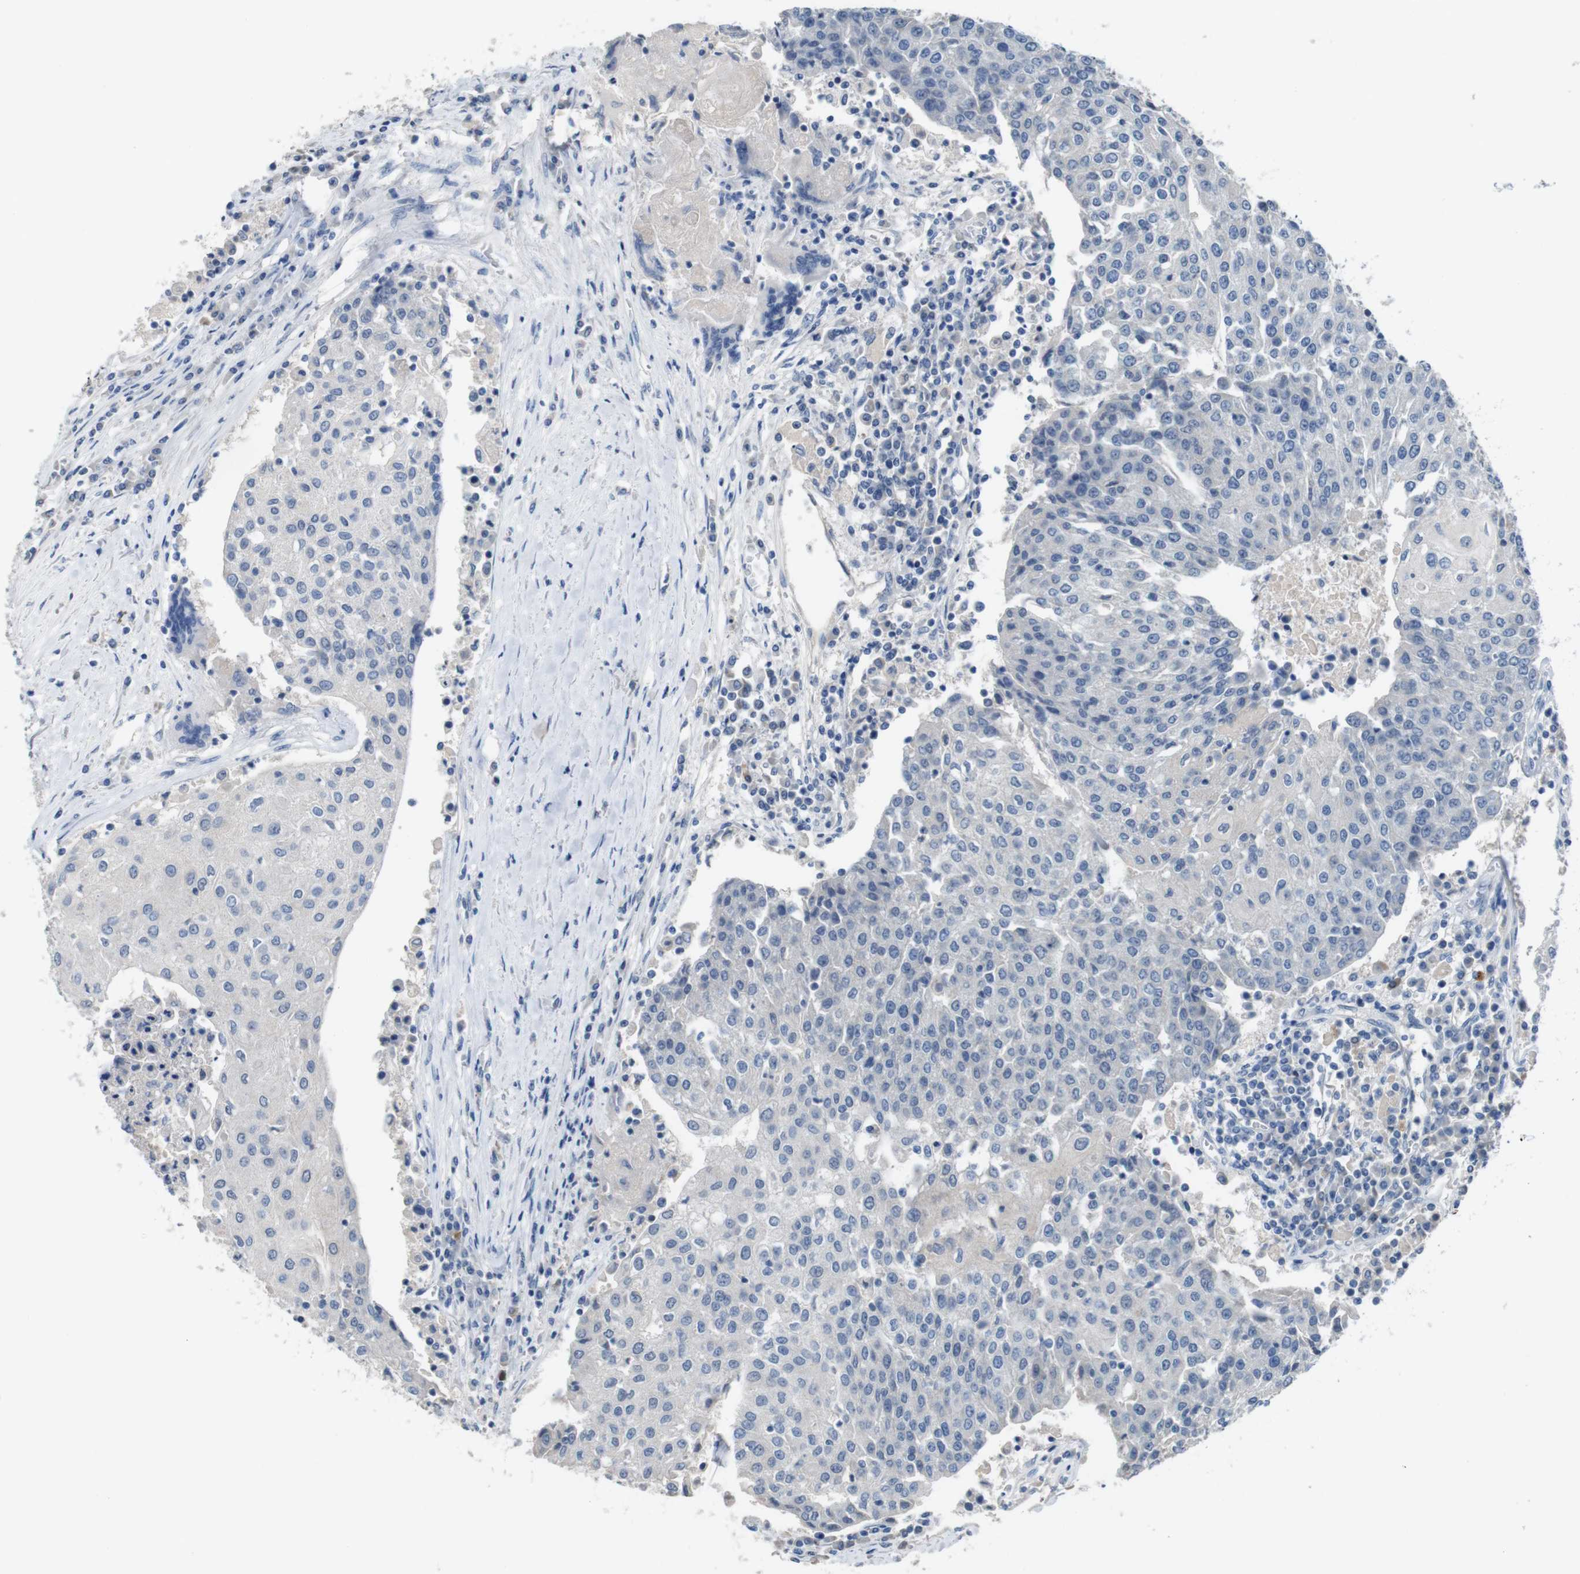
{"staining": {"intensity": "negative", "quantity": "none", "location": "none"}, "tissue": "urothelial cancer", "cell_type": "Tumor cells", "image_type": "cancer", "snomed": [{"axis": "morphology", "description": "Urothelial carcinoma, High grade"}, {"axis": "topography", "description": "Urinary bladder"}], "caption": "Immunohistochemistry (IHC) photomicrograph of human urothelial cancer stained for a protein (brown), which exhibits no positivity in tumor cells.", "gene": "SLC2A8", "patient": {"sex": "female", "age": 85}}